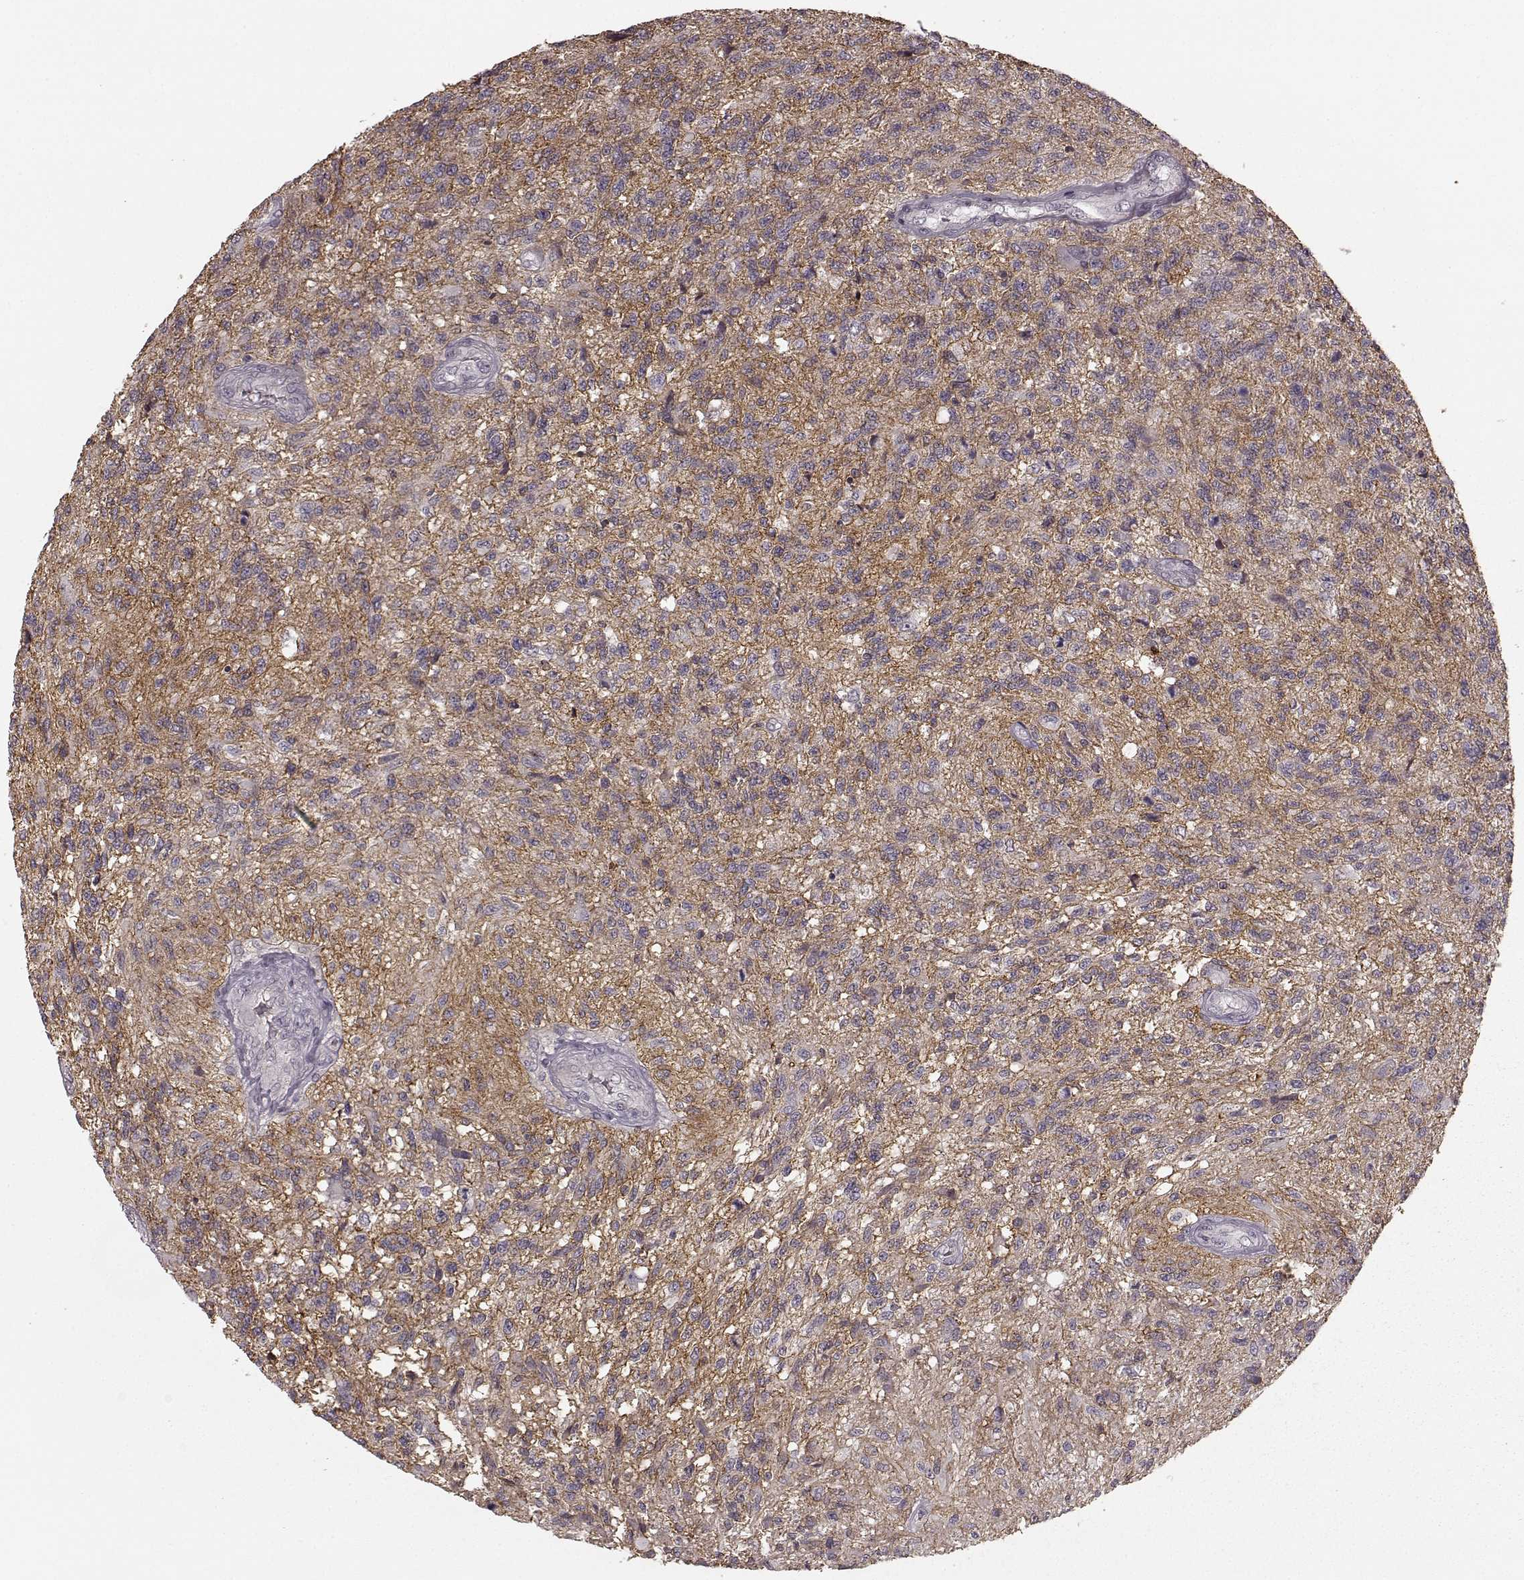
{"staining": {"intensity": "negative", "quantity": "none", "location": "none"}, "tissue": "glioma", "cell_type": "Tumor cells", "image_type": "cancer", "snomed": [{"axis": "morphology", "description": "Glioma, malignant, High grade"}, {"axis": "topography", "description": "Brain"}], "caption": "Immunohistochemistry (IHC) of human glioma shows no expression in tumor cells.", "gene": "PRKCE", "patient": {"sex": "male", "age": 56}}